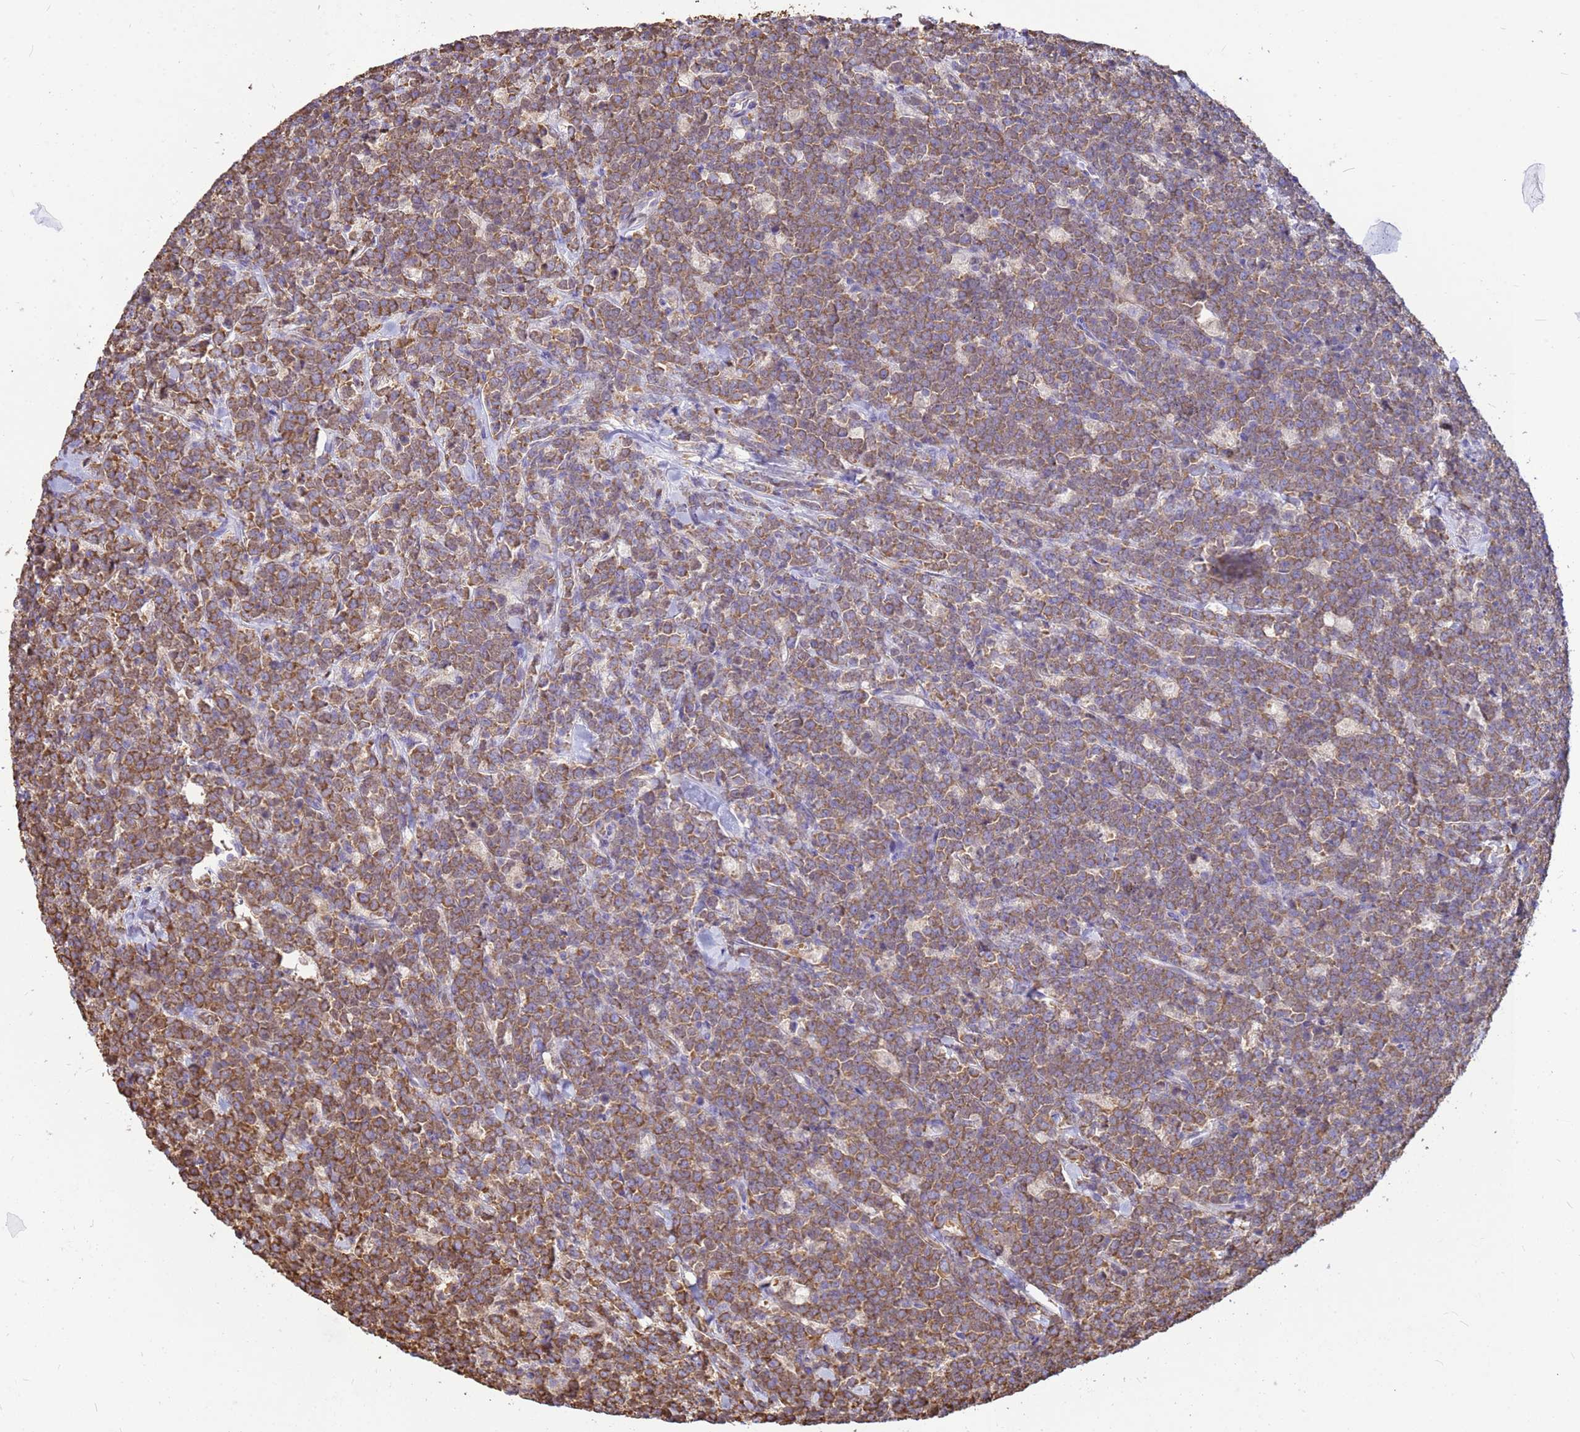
{"staining": {"intensity": "moderate", "quantity": ">75%", "location": "cytoplasmic/membranous"}, "tissue": "lymphoma", "cell_type": "Tumor cells", "image_type": "cancer", "snomed": [{"axis": "morphology", "description": "Malignant lymphoma, non-Hodgkin's type, High grade"}, {"axis": "topography", "description": "Small intestine"}], "caption": "High-magnification brightfield microscopy of high-grade malignant lymphoma, non-Hodgkin's type stained with DAB (brown) and counterstained with hematoxylin (blue). tumor cells exhibit moderate cytoplasmic/membranous staining is seen in approximately>75% of cells.", "gene": "TUBB1", "patient": {"sex": "male", "age": 8}}